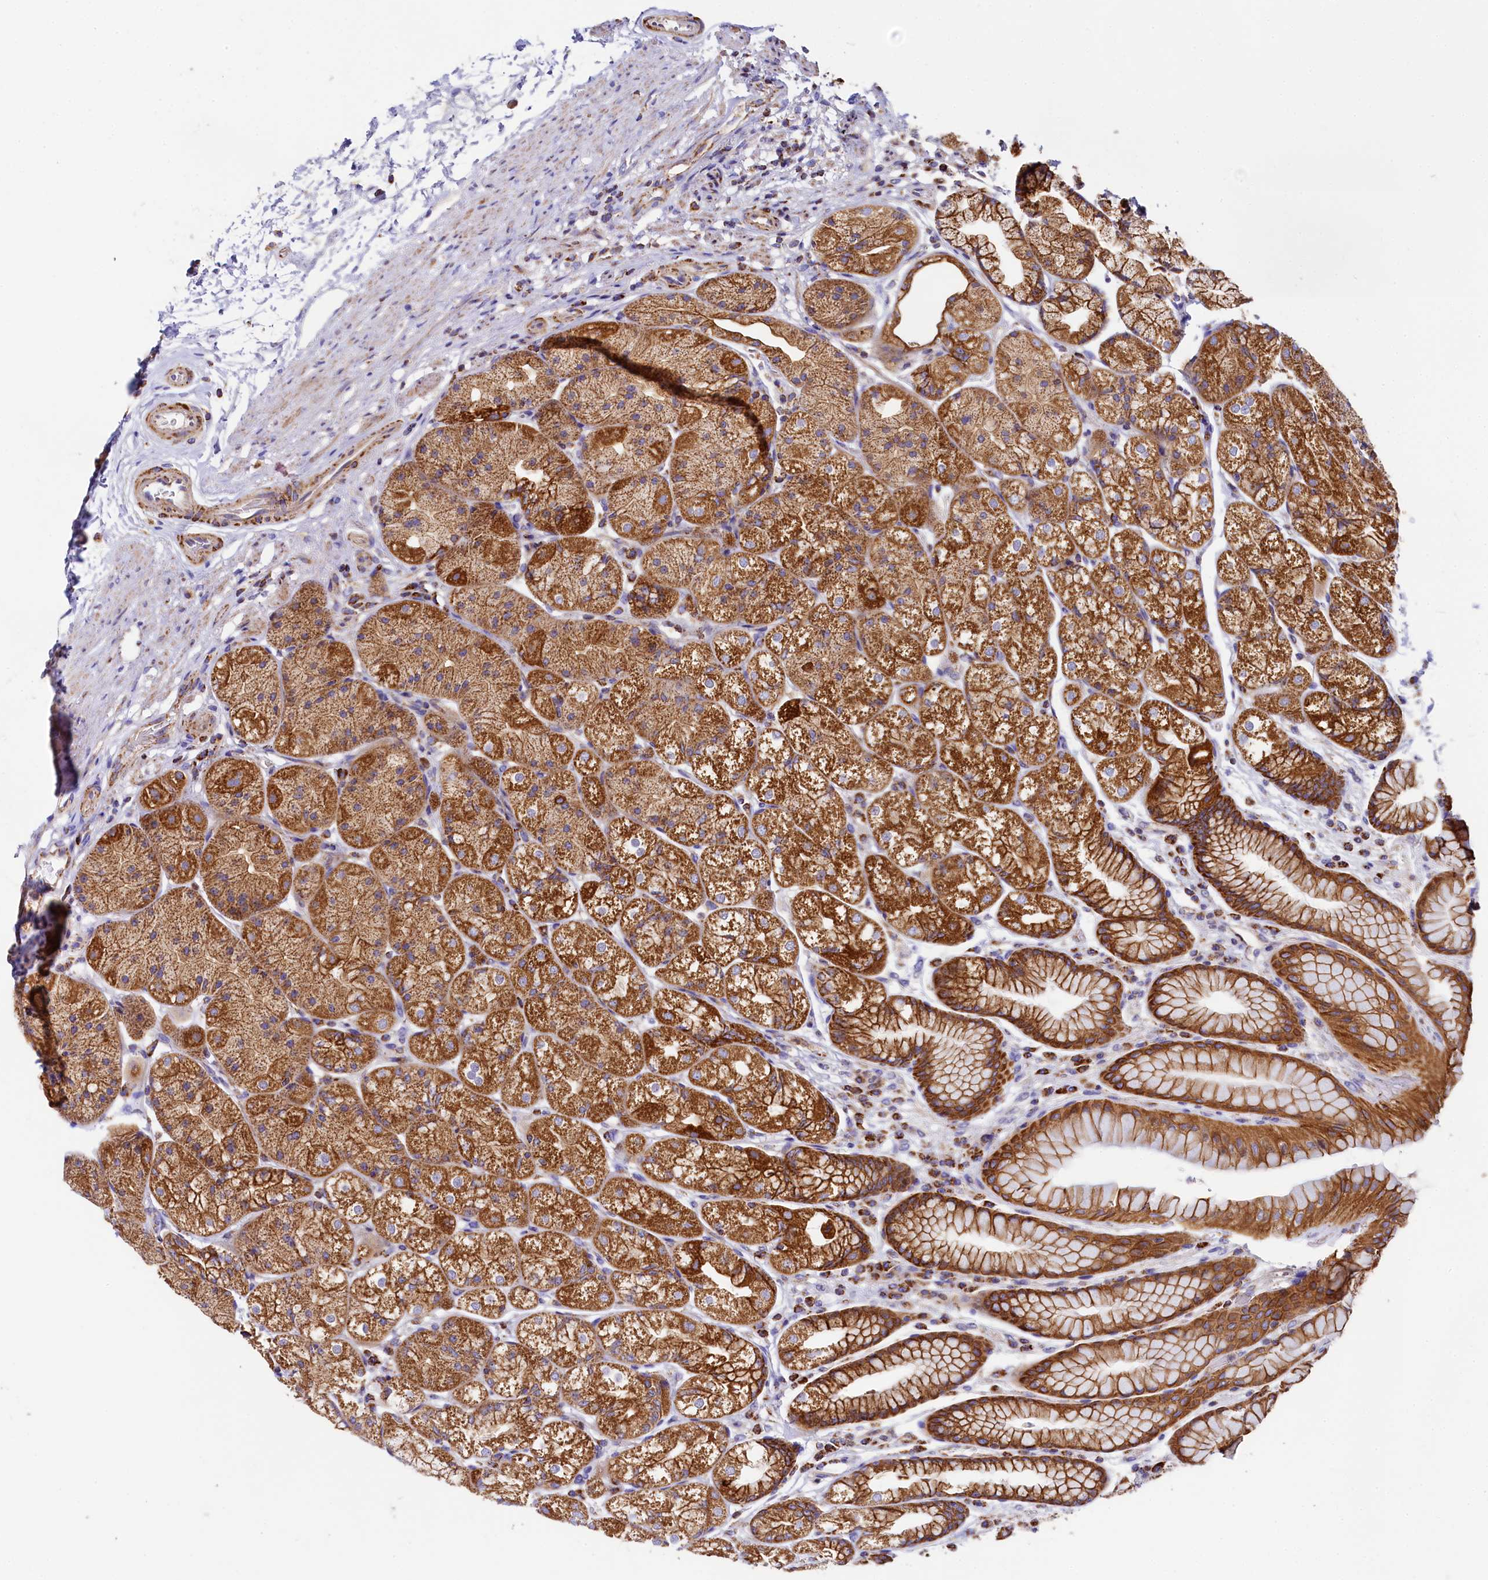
{"staining": {"intensity": "strong", "quantity": ">75%", "location": "cytoplasmic/membranous"}, "tissue": "stomach", "cell_type": "Glandular cells", "image_type": "normal", "snomed": [{"axis": "morphology", "description": "Normal tissue, NOS"}, {"axis": "topography", "description": "Stomach"}], "caption": "DAB immunohistochemical staining of benign stomach shows strong cytoplasmic/membranous protein staining in approximately >75% of glandular cells.", "gene": "CLYBL", "patient": {"sex": "male", "age": 57}}